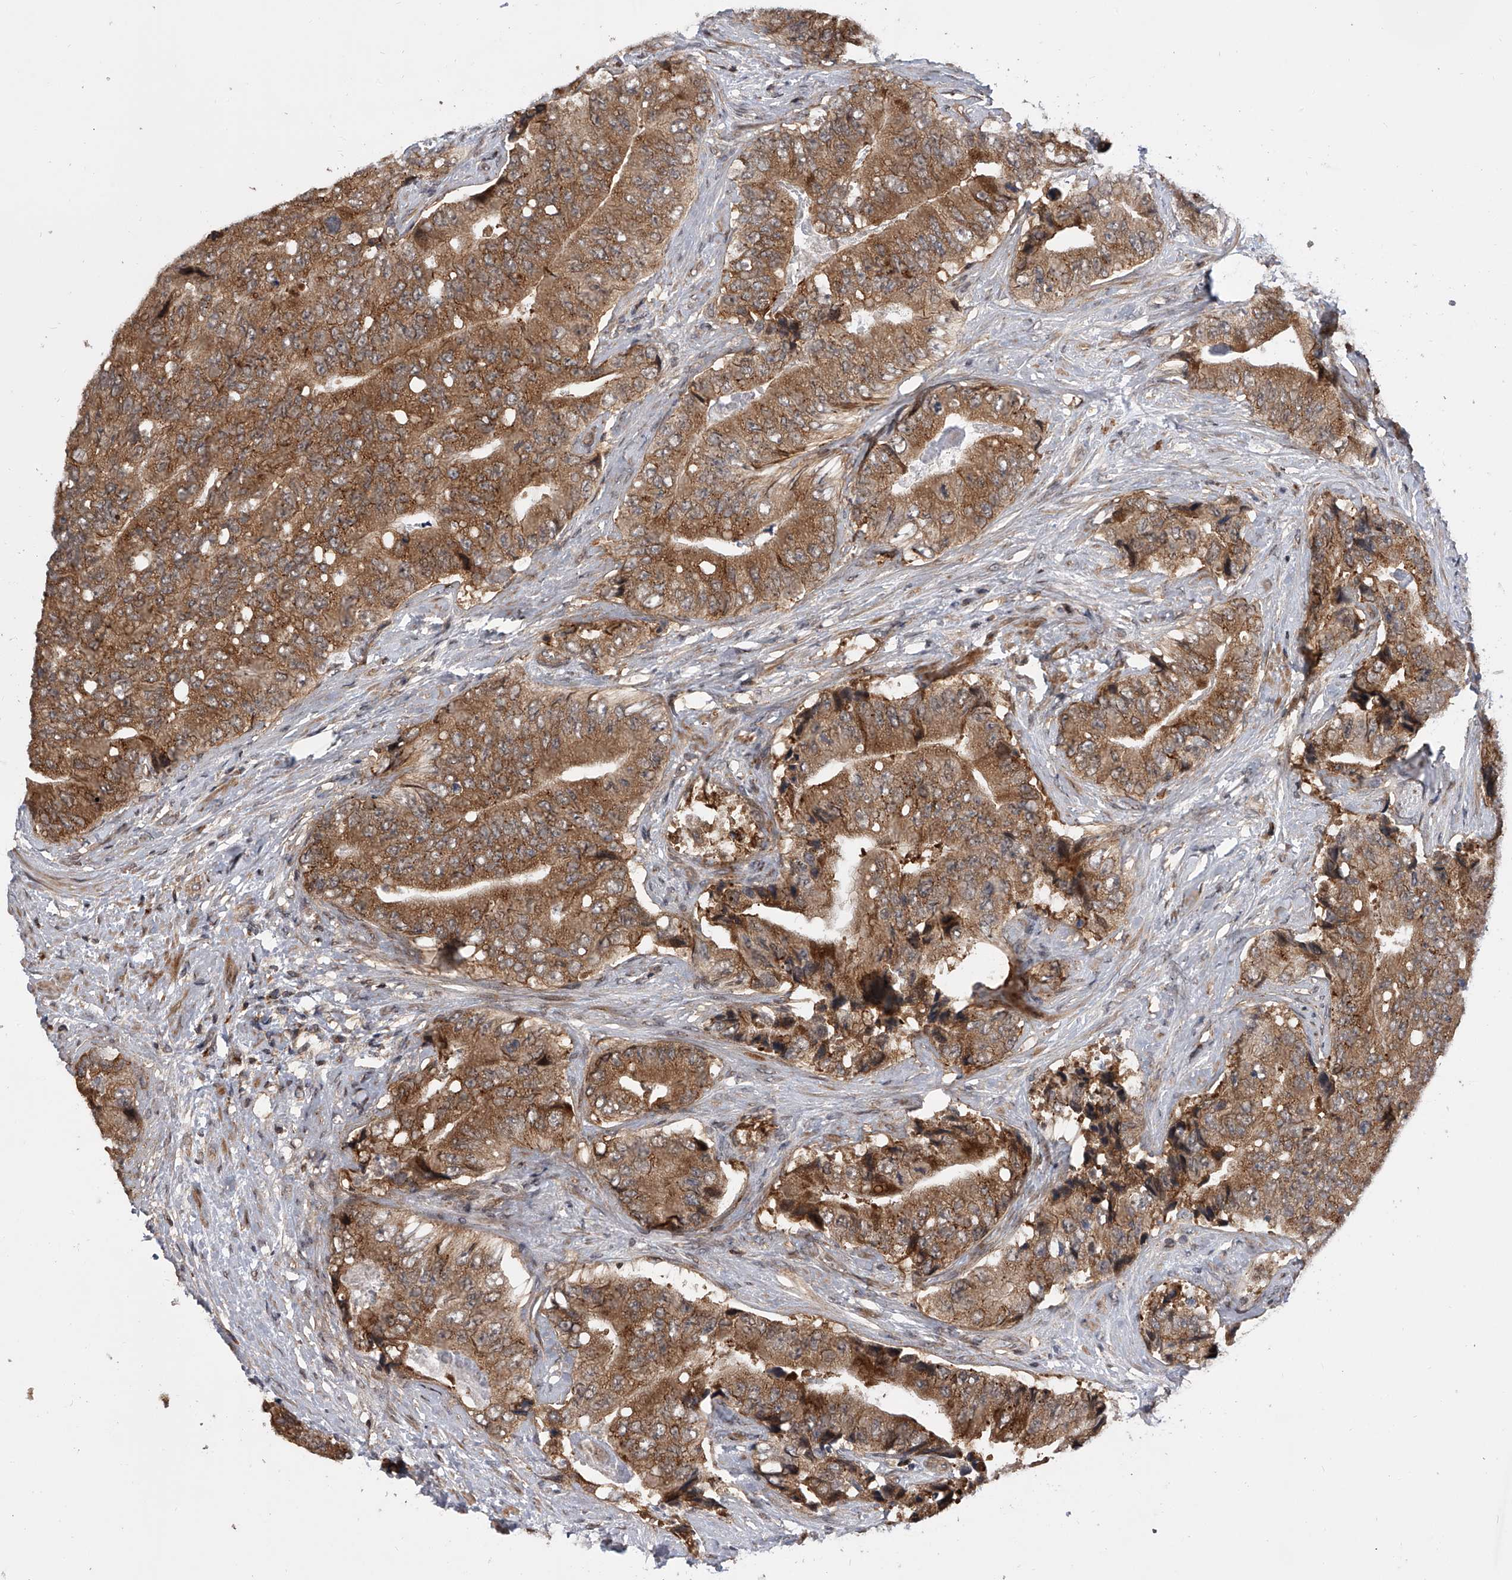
{"staining": {"intensity": "moderate", "quantity": ">75%", "location": "cytoplasmic/membranous"}, "tissue": "prostate cancer", "cell_type": "Tumor cells", "image_type": "cancer", "snomed": [{"axis": "morphology", "description": "Adenocarcinoma, High grade"}, {"axis": "topography", "description": "Prostate"}], "caption": "Approximately >75% of tumor cells in human prostate cancer reveal moderate cytoplasmic/membranous protein positivity as visualized by brown immunohistochemical staining.", "gene": "USP47", "patient": {"sex": "male", "age": 70}}